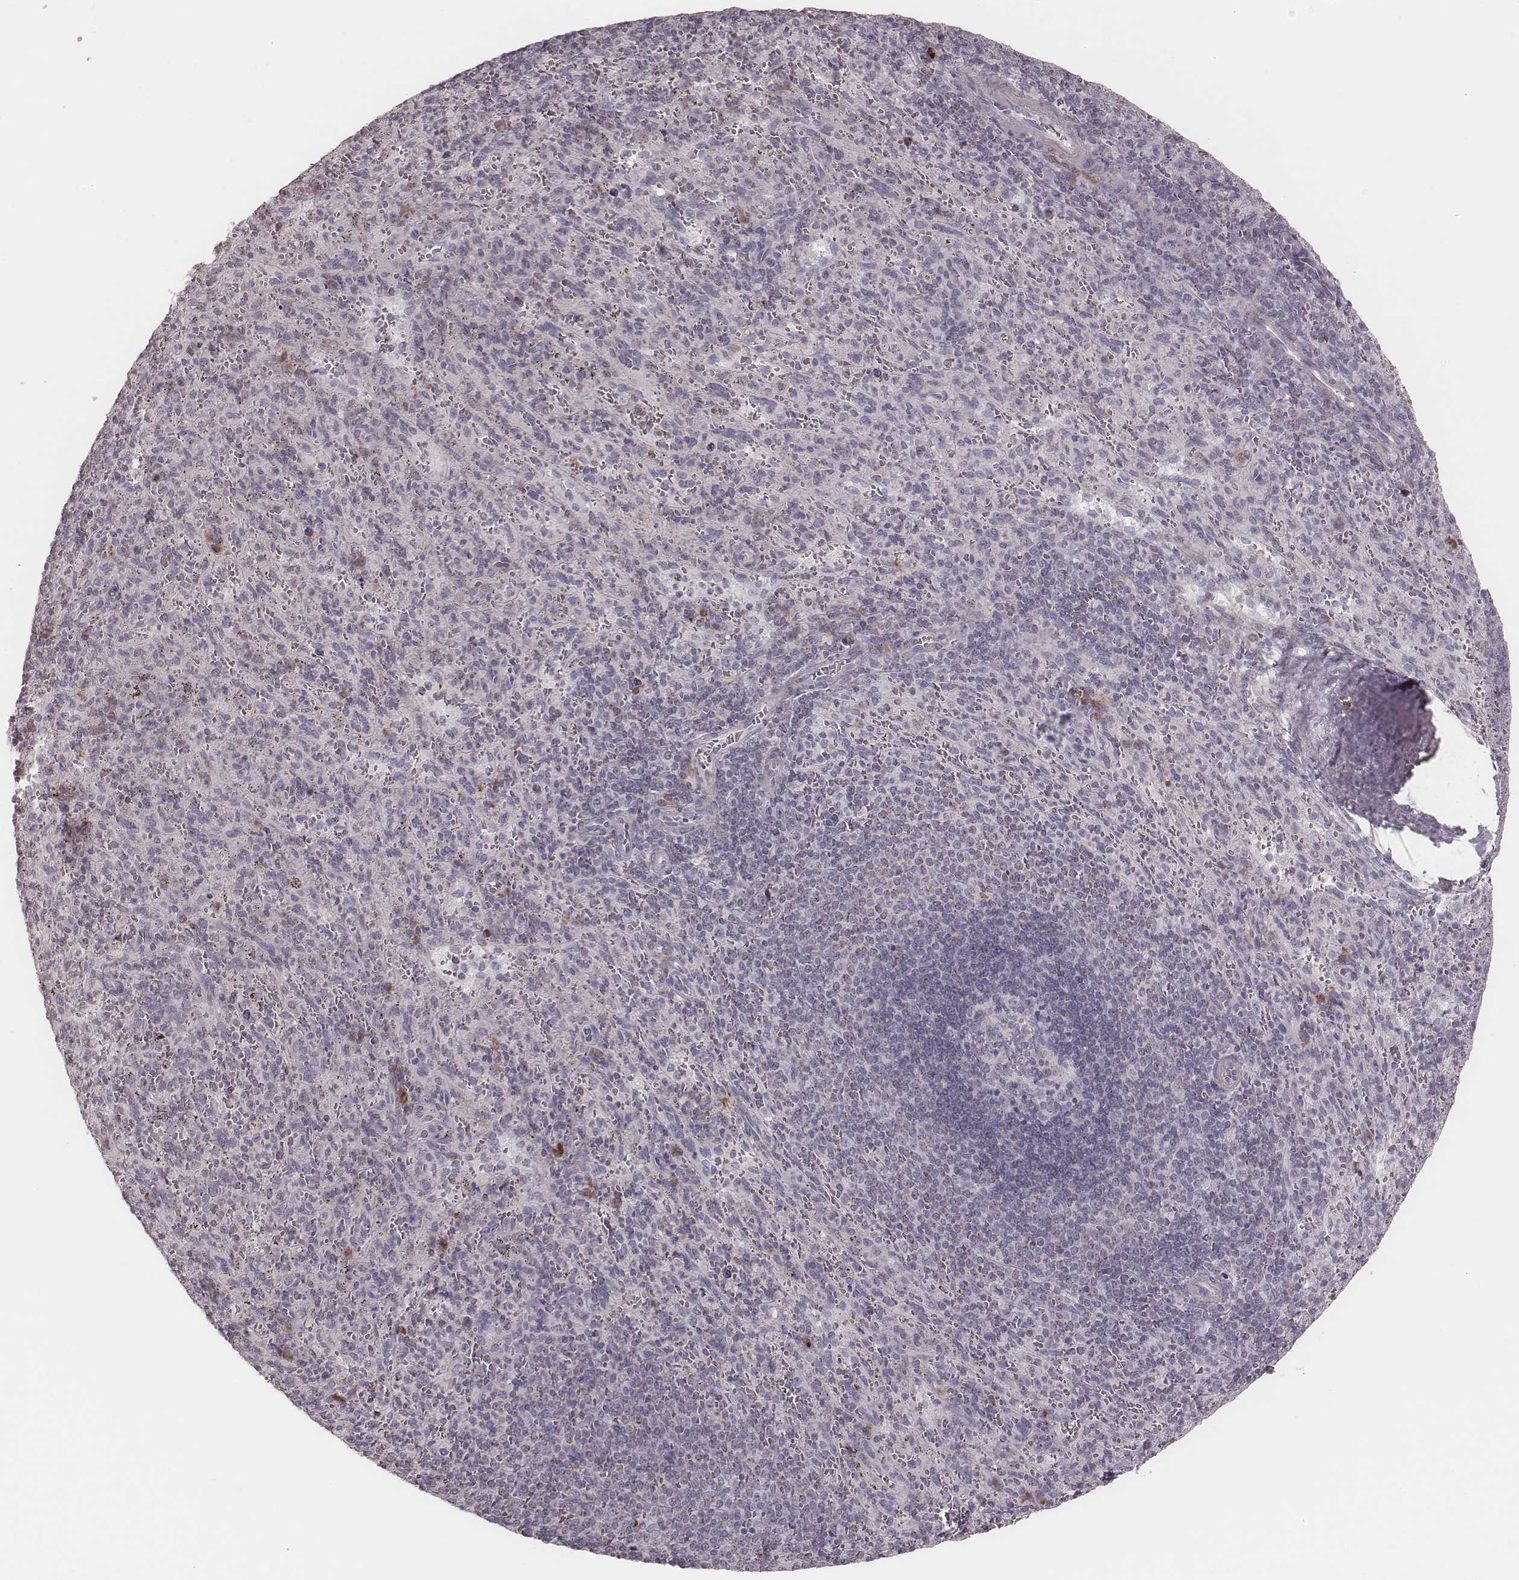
{"staining": {"intensity": "strong", "quantity": "<25%", "location": "cytoplasmic/membranous"}, "tissue": "spleen", "cell_type": "Cells in red pulp", "image_type": "normal", "snomed": [{"axis": "morphology", "description": "Normal tissue, NOS"}, {"axis": "topography", "description": "Spleen"}], "caption": "This photomicrograph exhibits immunohistochemistry staining of benign human spleen, with medium strong cytoplasmic/membranous expression in about <25% of cells in red pulp.", "gene": "KIF5C", "patient": {"sex": "male", "age": 57}}